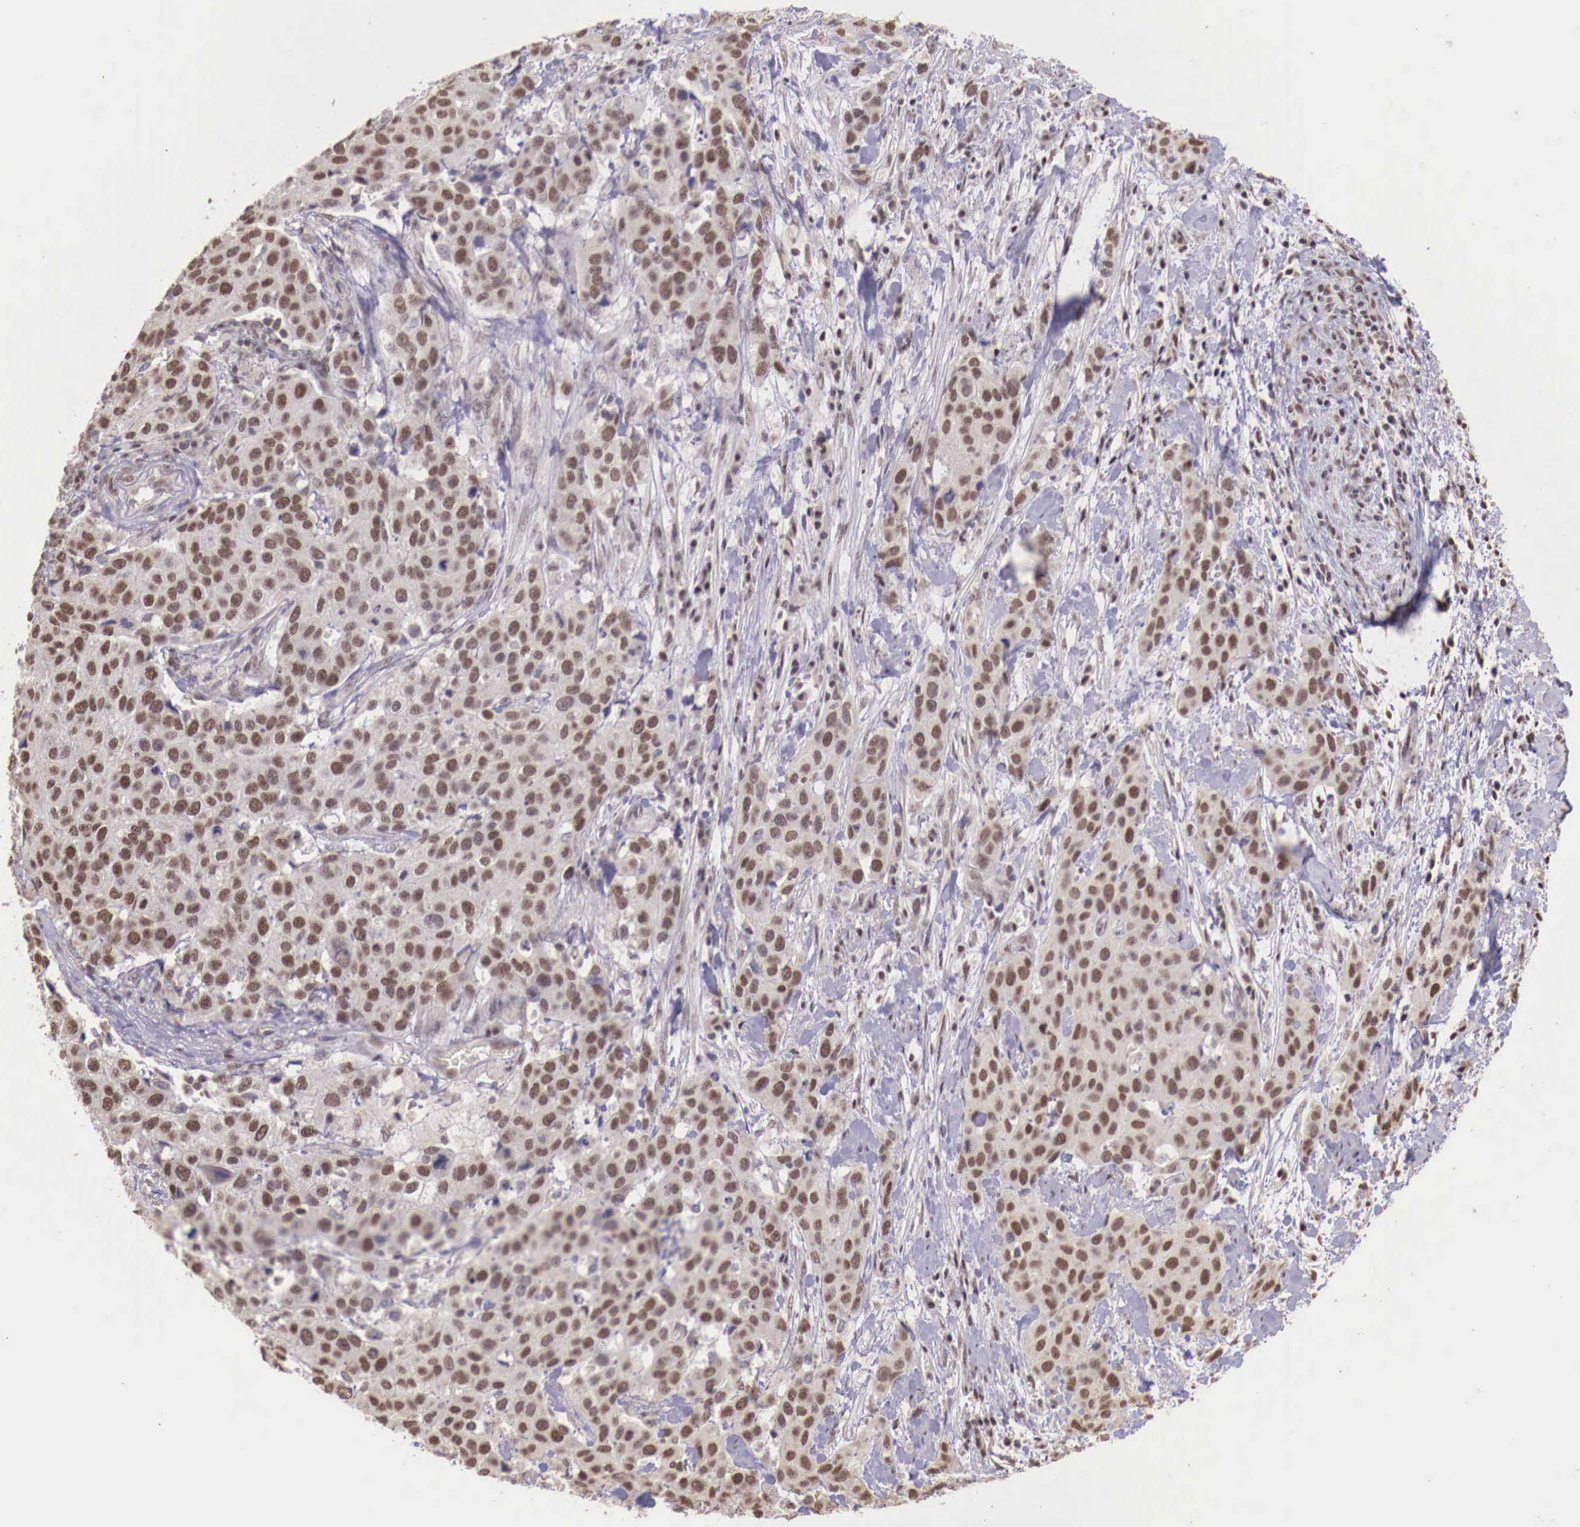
{"staining": {"intensity": "weak", "quantity": ">75%", "location": "nuclear"}, "tissue": "cervical cancer", "cell_type": "Tumor cells", "image_type": "cancer", "snomed": [{"axis": "morphology", "description": "Squamous cell carcinoma, NOS"}, {"axis": "topography", "description": "Cervix"}], "caption": "There is low levels of weak nuclear staining in tumor cells of squamous cell carcinoma (cervical), as demonstrated by immunohistochemical staining (brown color).", "gene": "SP1", "patient": {"sex": "female", "age": 54}}